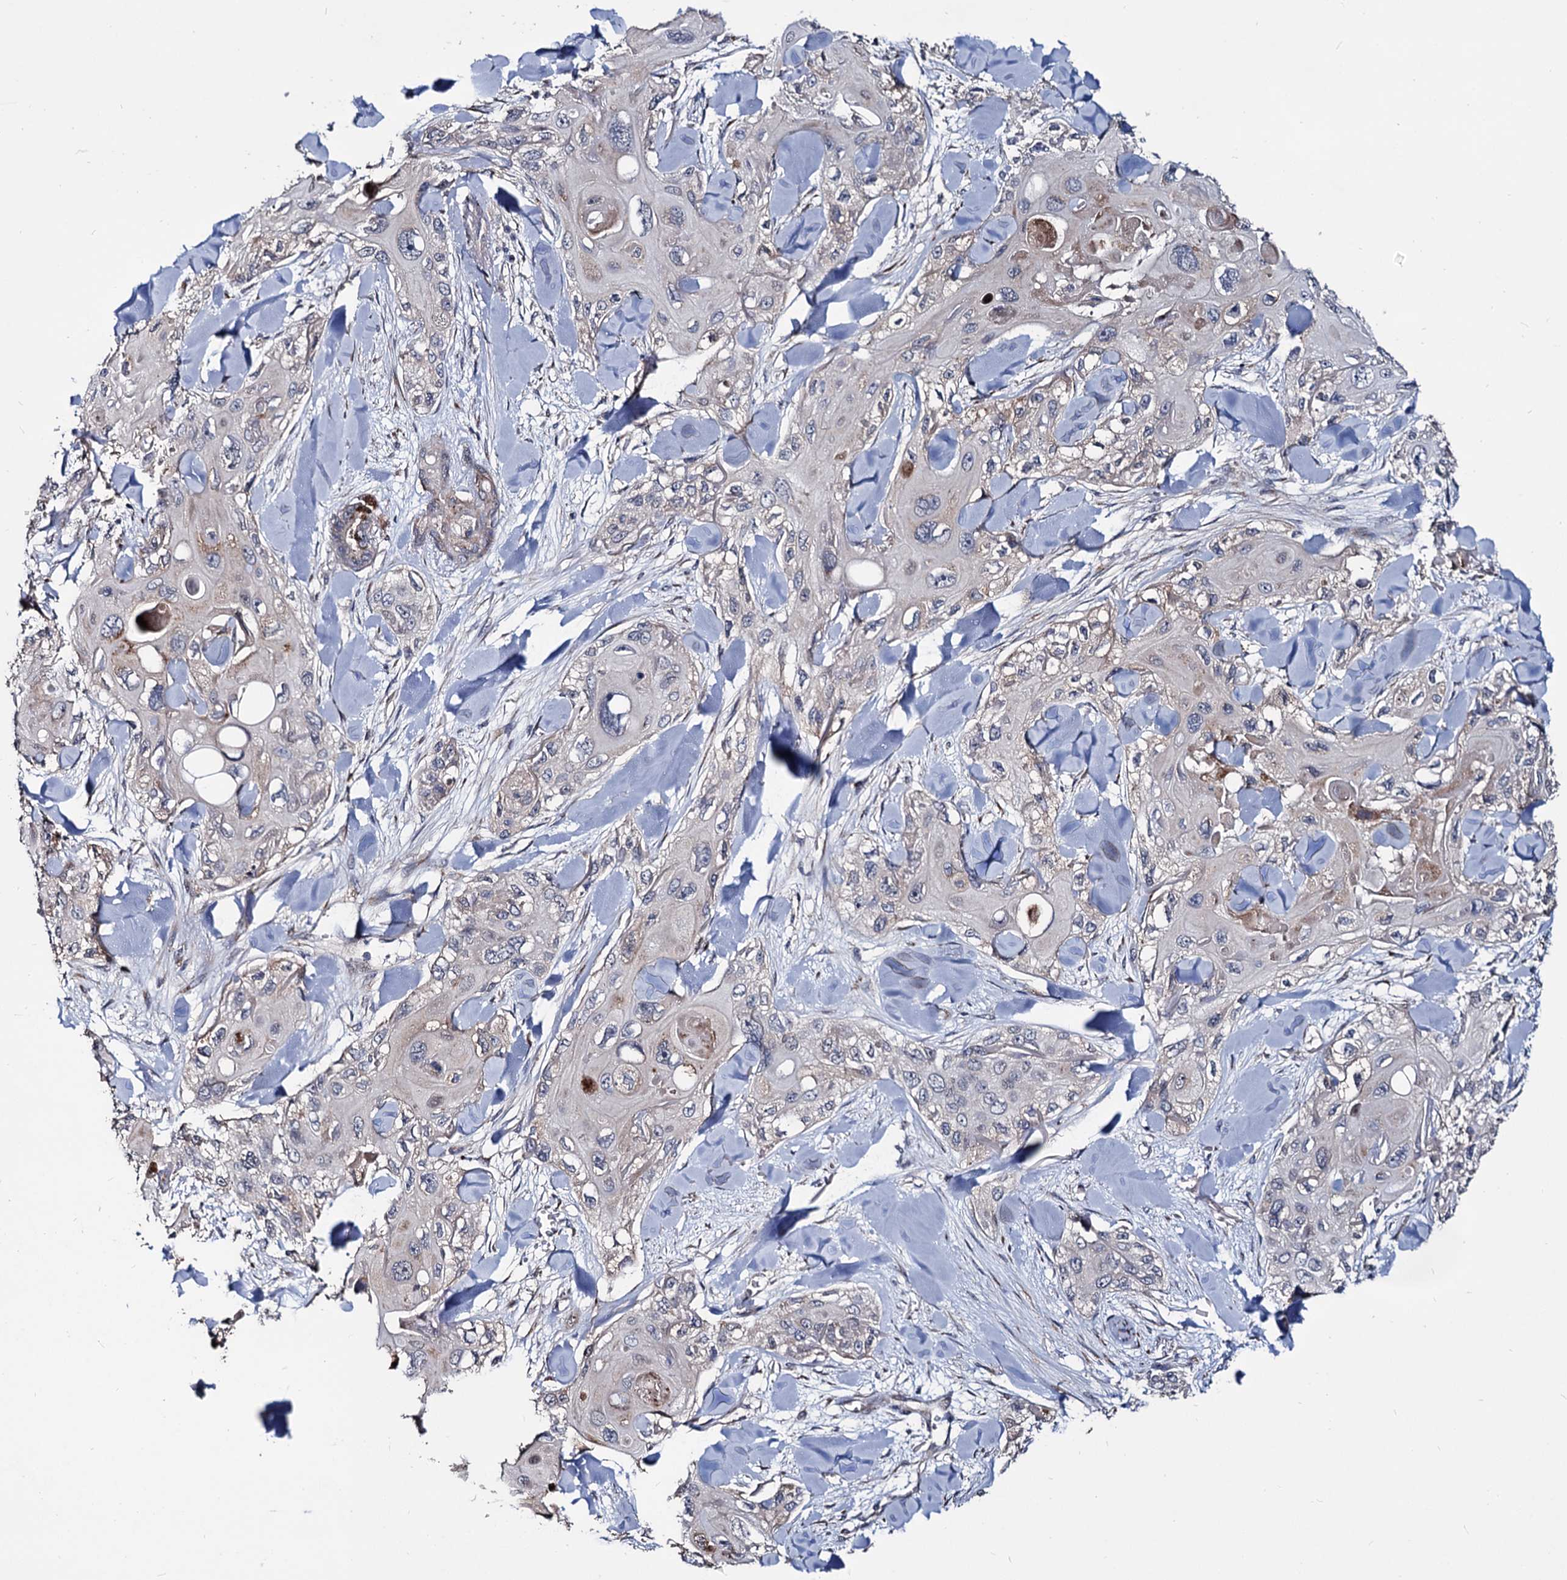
{"staining": {"intensity": "negative", "quantity": "none", "location": "none"}, "tissue": "skin cancer", "cell_type": "Tumor cells", "image_type": "cancer", "snomed": [{"axis": "morphology", "description": "Normal tissue, NOS"}, {"axis": "morphology", "description": "Squamous cell carcinoma, NOS"}, {"axis": "topography", "description": "Skin"}], "caption": "Immunohistochemistry (IHC) photomicrograph of neoplastic tissue: human squamous cell carcinoma (skin) stained with DAB (3,3'-diaminobenzidine) exhibits no significant protein staining in tumor cells.", "gene": "SMAGP", "patient": {"sex": "male", "age": 72}}